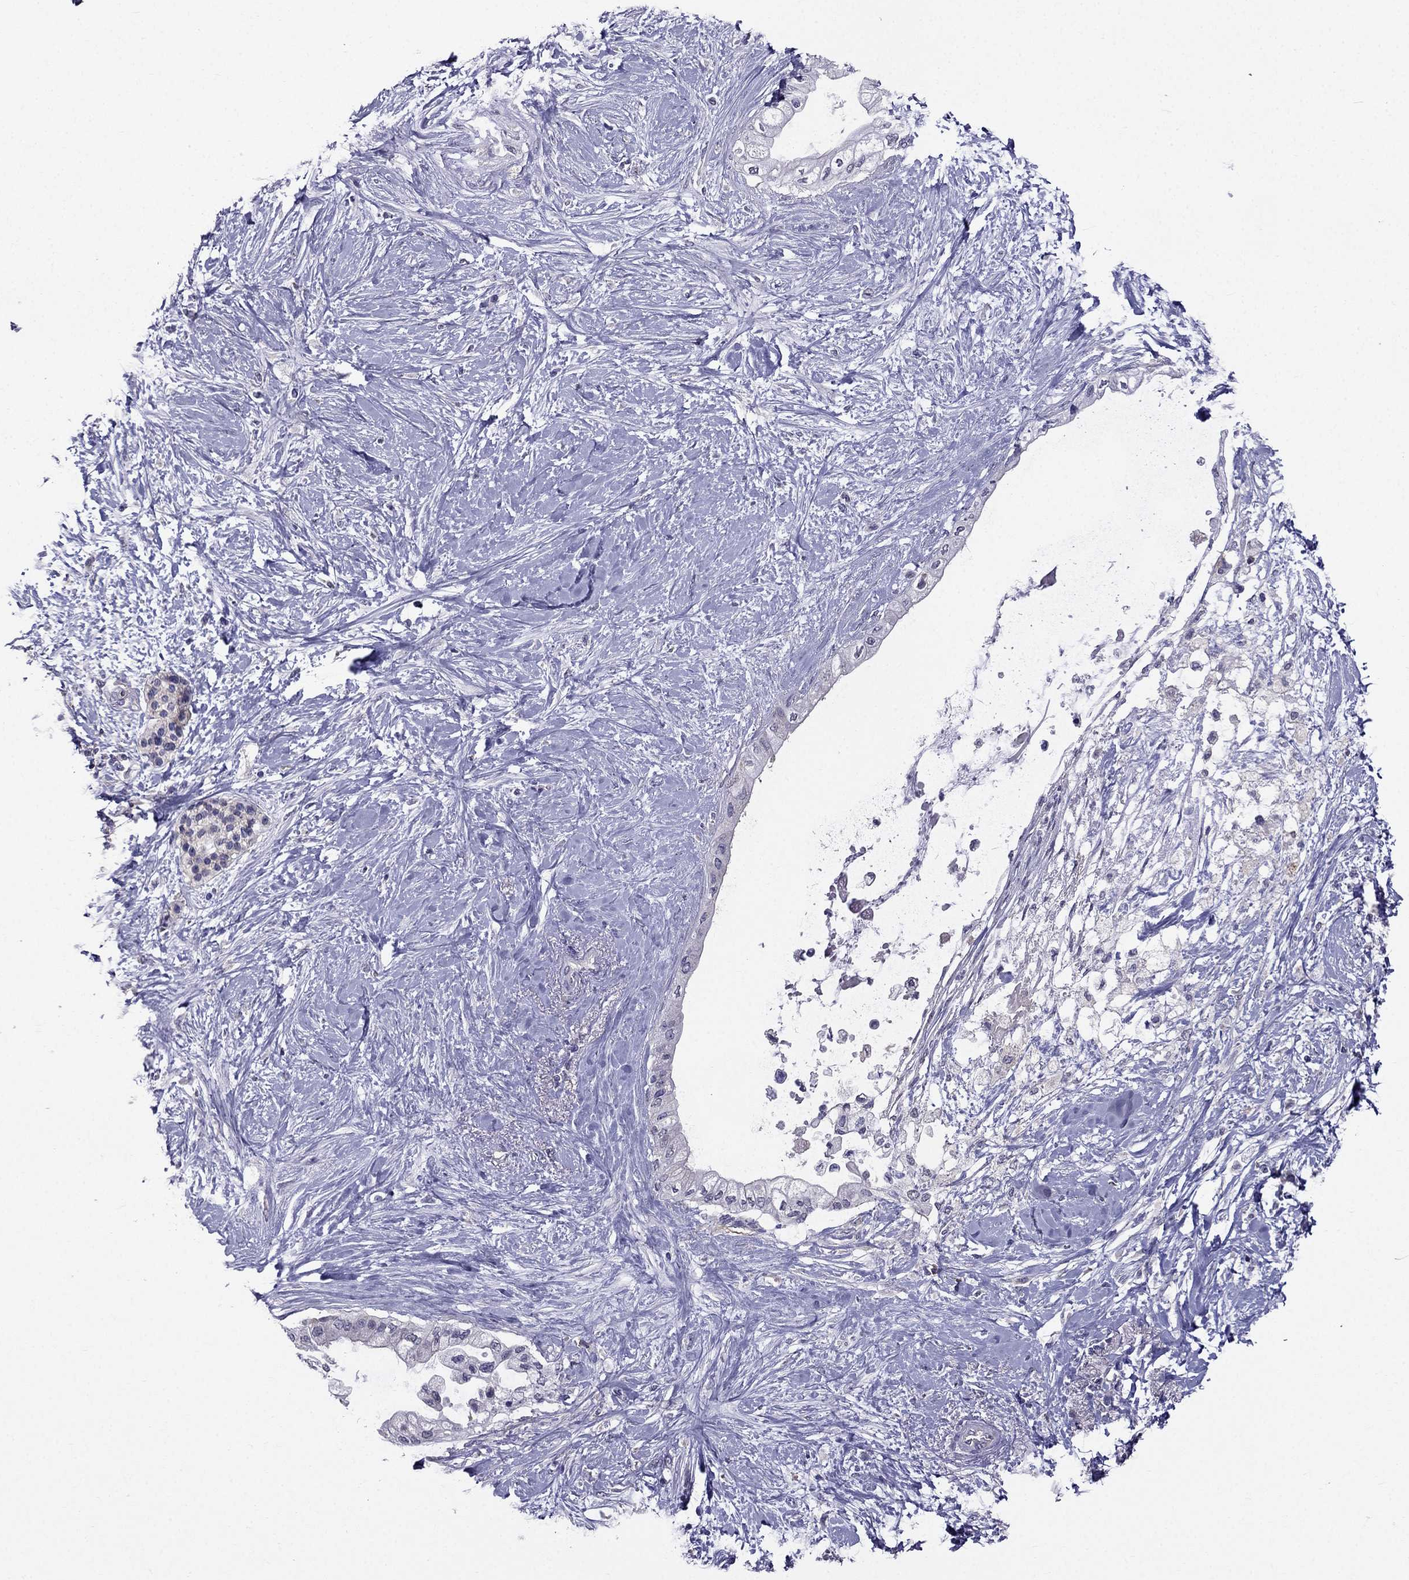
{"staining": {"intensity": "negative", "quantity": "none", "location": "none"}, "tissue": "pancreatic cancer", "cell_type": "Tumor cells", "image_type": "cancer", "snomed": [{"axis": "morphology", "description": "Normal tissue, NOS"}, {"axis": "morphology", "description": "Adenocarcinoma, NOS"}, {"axis": "topography", "description": "Pancreas"}, {"axis": "topography", "description": "Duodenum"}], "caption": "Tumor cells are negative for brown protein staining in pancreatic cancer (adenocarcinoma).", "gene": "AAK1", "patient": {"sex": "female", "age": 60}}